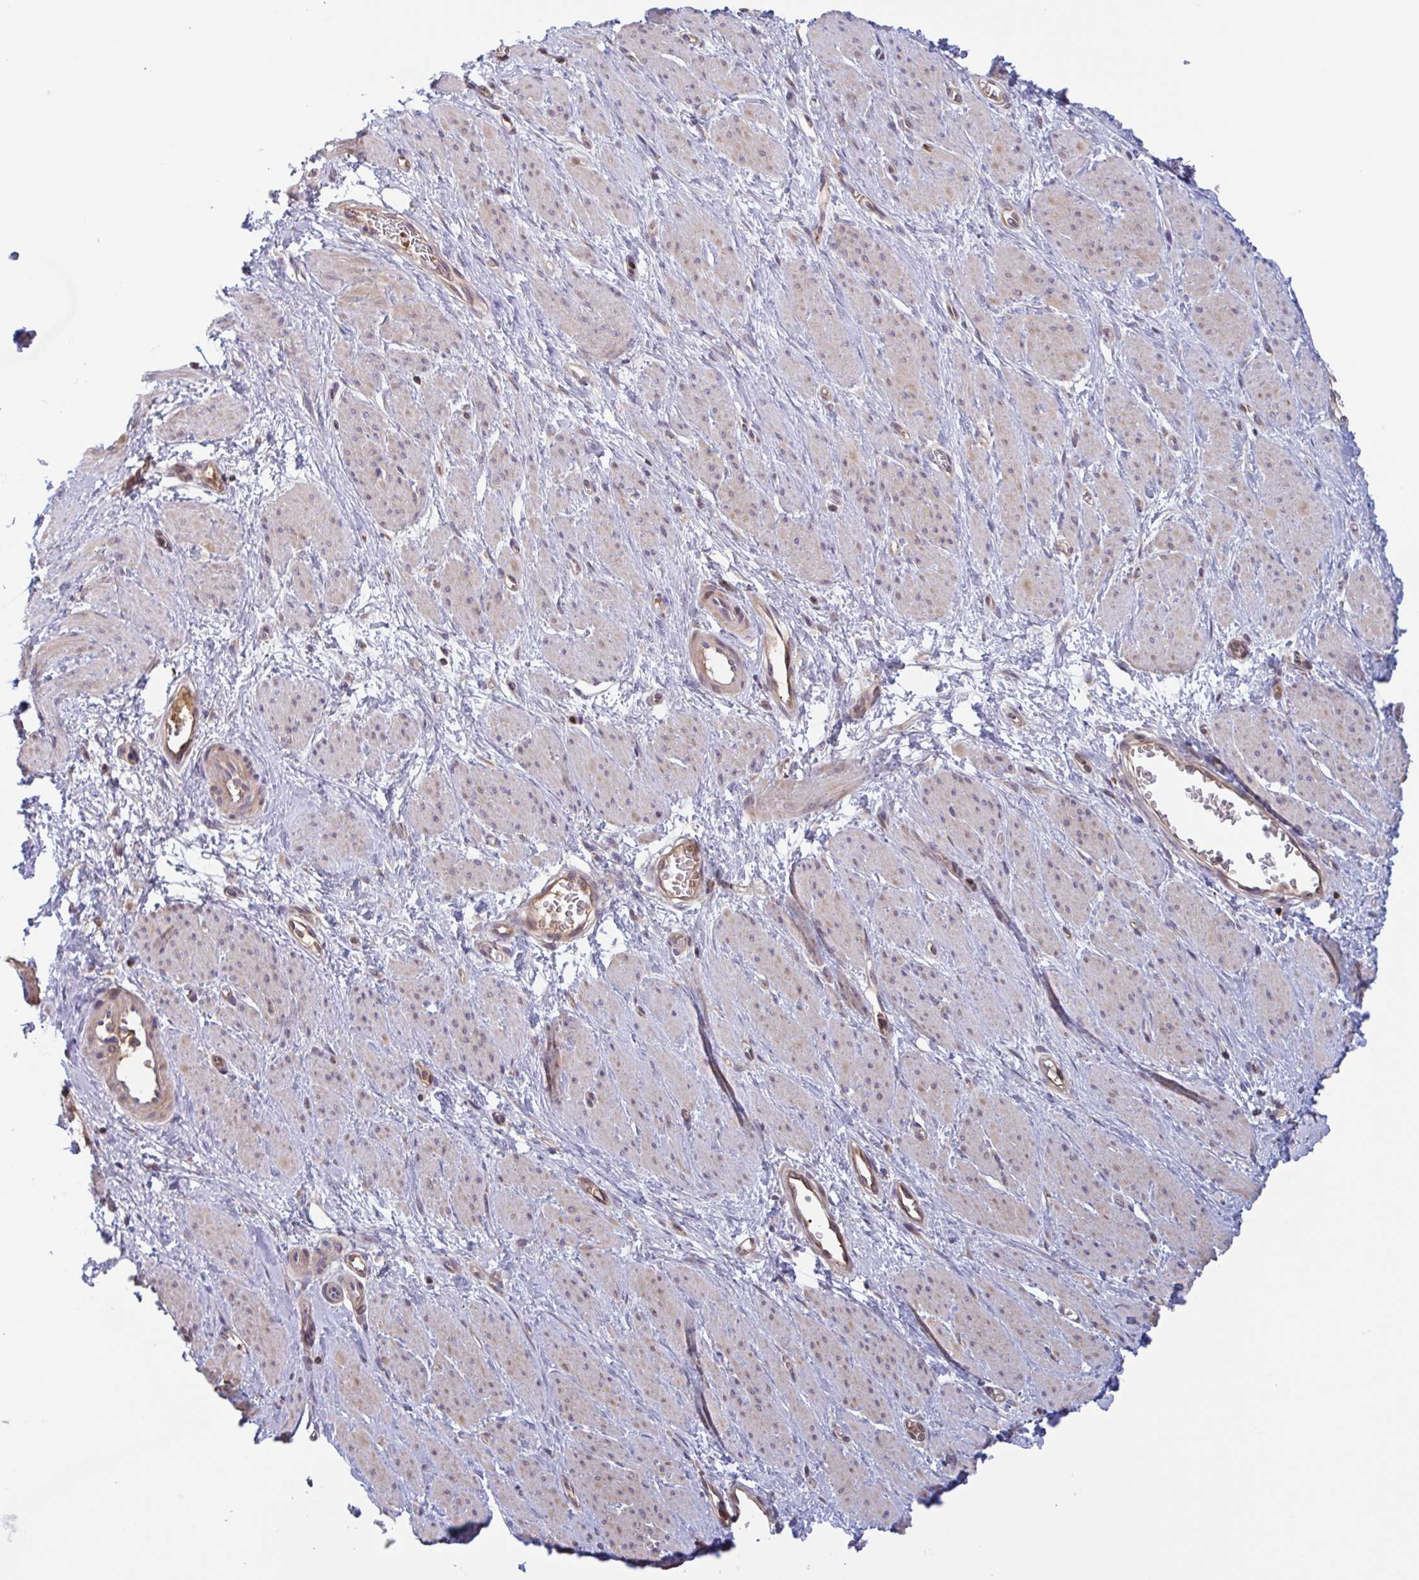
{"staining": {"intensity": "negative", "quantity": "none", "location": "none"}, "tissue": "smooth muscle", "cell_type": "Smooth muscle cells", "image_type": "normal", "snomed": [{"axis": "morphology", "description": "Normal tissue, NOS"}, {"axis": "topography", "description": "Smooth muscle"}, {"axis": "topography", "description": "Uterus"}], "caption": "DAB immunohistochemical staining of normal smooth muscle shows no significant expression in smooth muscle cells.", "gene": "OTOP2", "patient": {"sex": "female", "age": 39}}